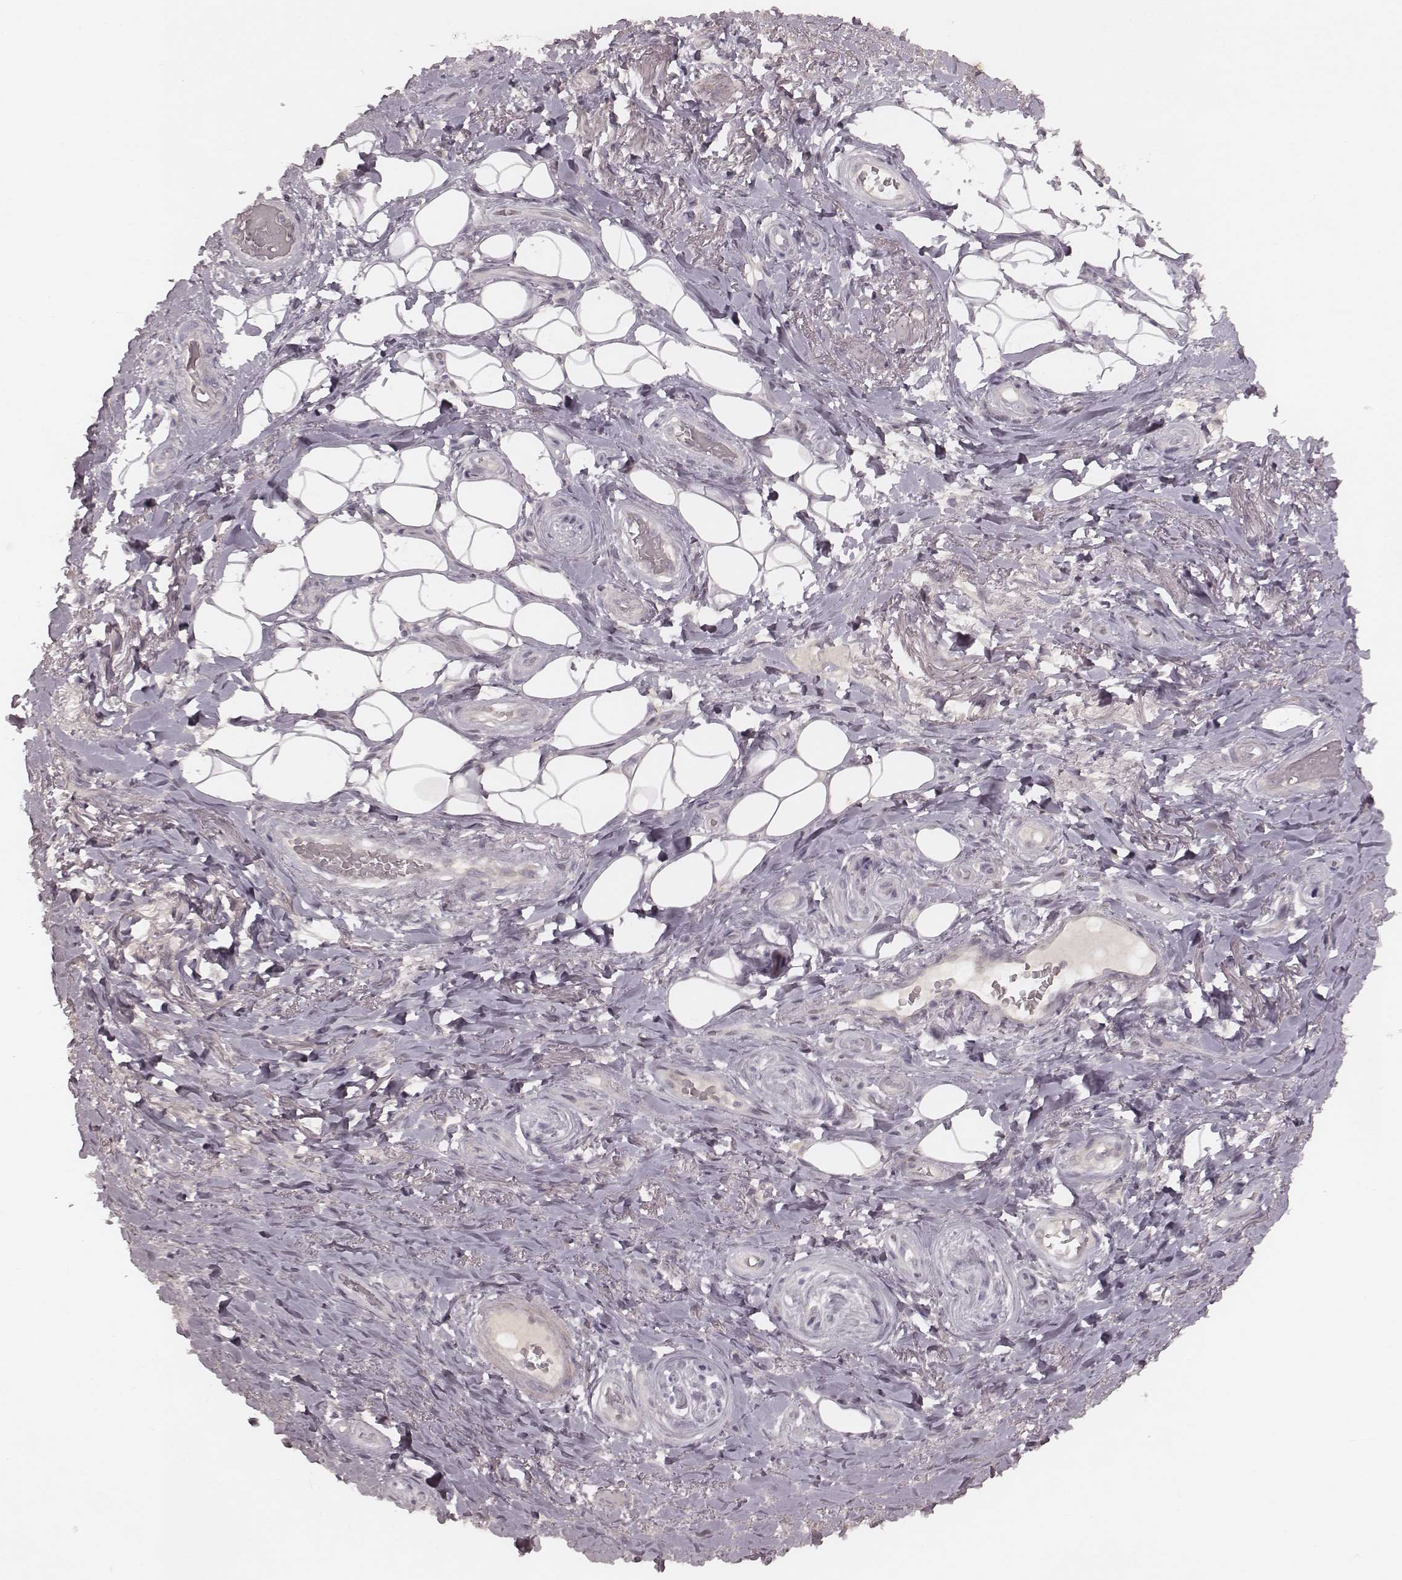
{"staining": {"intensity": "negative", "quantity": "none", "location": "none"}, "tissue": "adipose tissue", "cell_type": "Adipocytes", "image_type": "normal", "snomed": [{"axis": "morphology", "description": "Normal tissue, NOS"}, {"axis": "topography", "description": "Anal"}, {"axis": "topography", "description": "Peripheral nerve tissue"}], "caption": "A high-resolution histopathology image shows immunohistochemistry (IHC) staining of unremarkable adipose tissue, which exhibits no significant staining in adipocytes.", "gene": "FAM13B", "patient": {"sex": "male", "age": 53}}